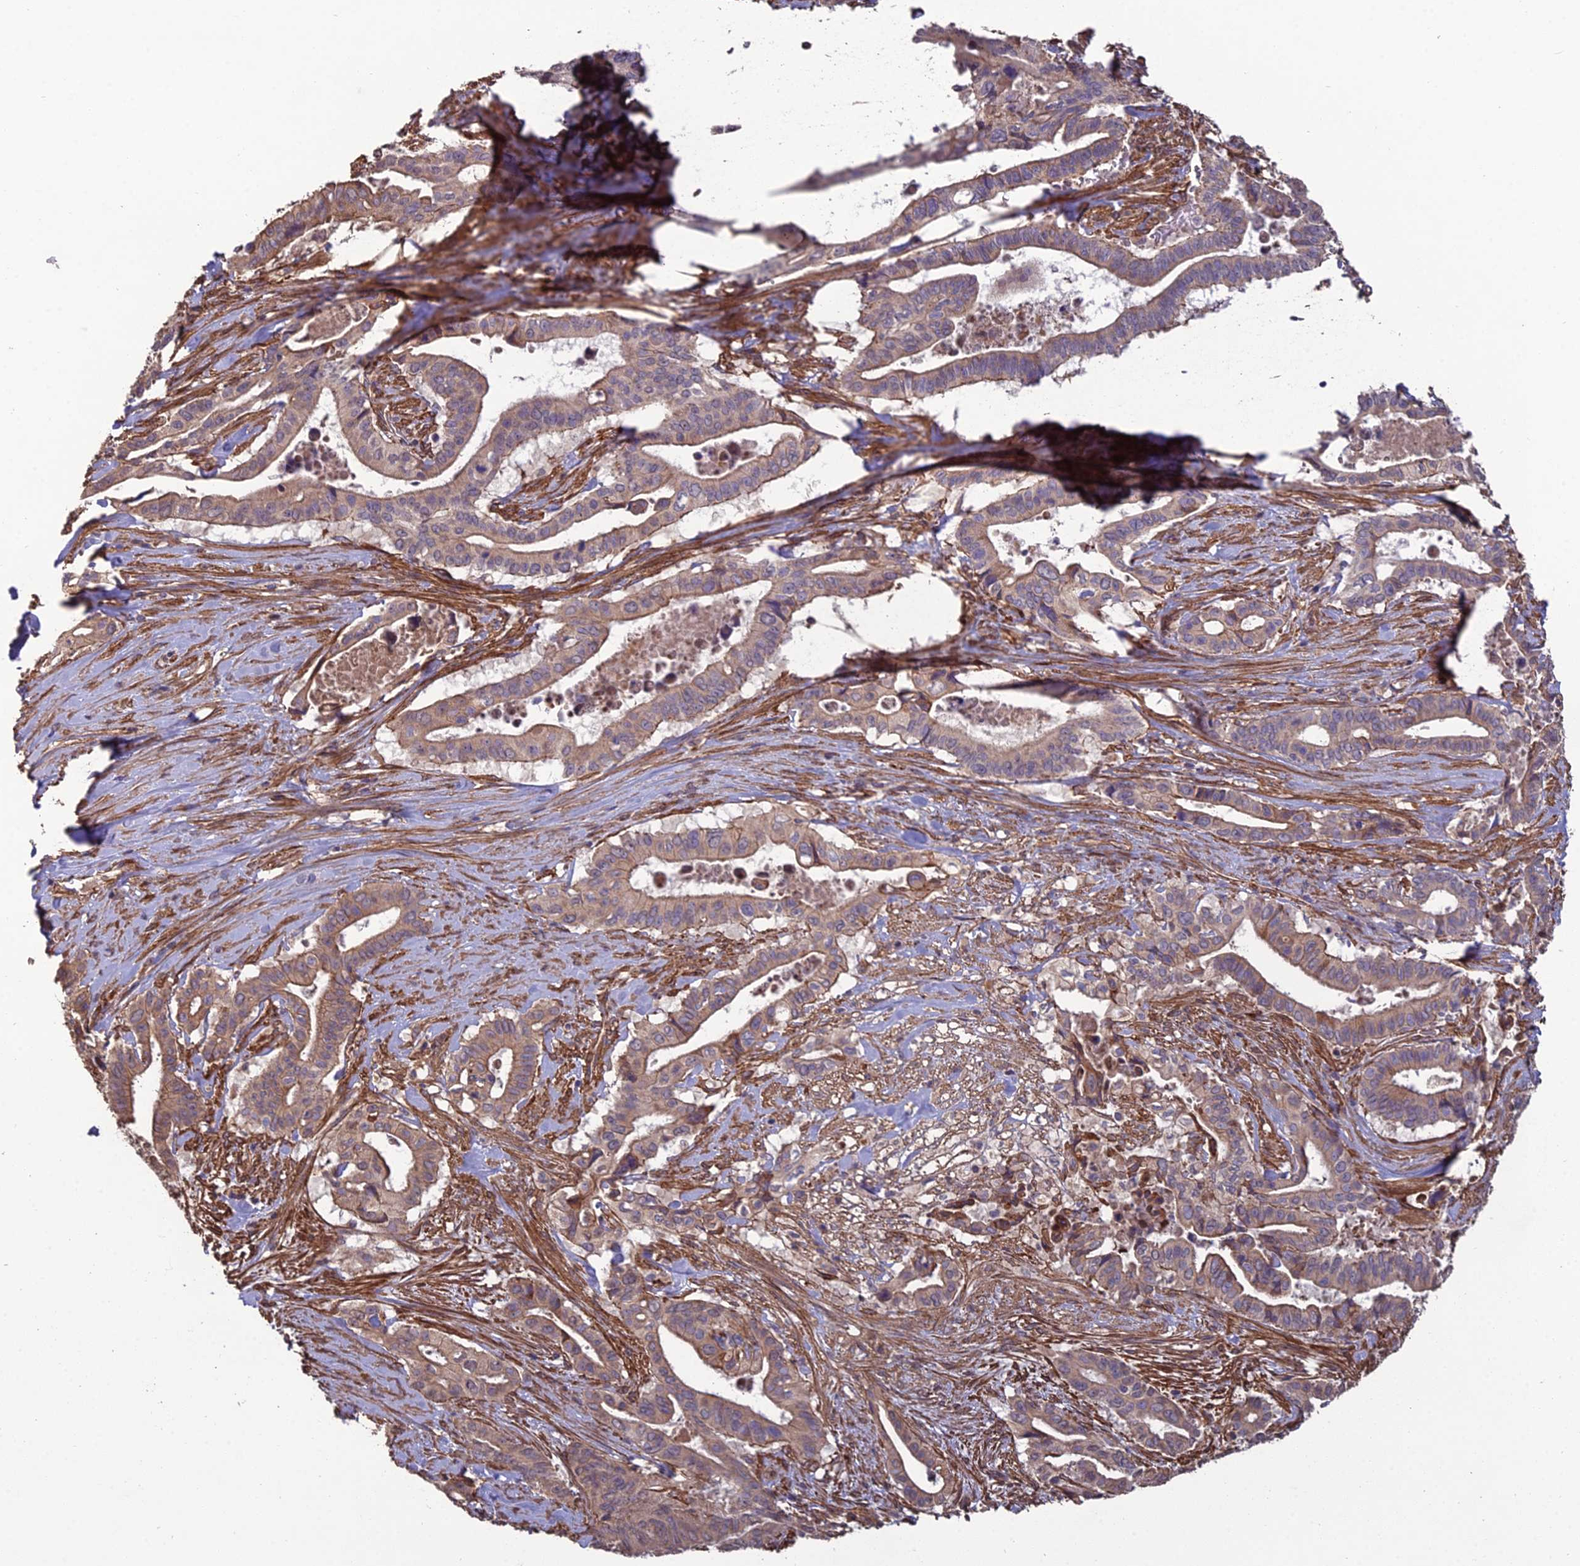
{"staining": {"intensity": "weak", "quantity": ">75%", "location": "cytoplasmic/membranous"}, "tissue": "pancreatic cancer", "cell_type": "Tumor cells", "image_type": "cancer", "snomed": [{"axis": "morphology", "description": "Adenocarcinoma, NOS"}, {"axis": "topography", "description": "Pancreas"}], "caption": "Immunohistochemistry (IHC) staining of pancreatic adenocarcinoma, which exhibits low levels of weak cytoplasmic/membranous expression in about >75% of tumor cells indicating weak cytoplasmic/membranous protein positivity. The staining was performed using DAB (brown) for protein detection and nuclei were counterstained in hematoxylin (blue).", "gene": "ATP6V0A2", "patient": {"sex": "female", "age": 77}}